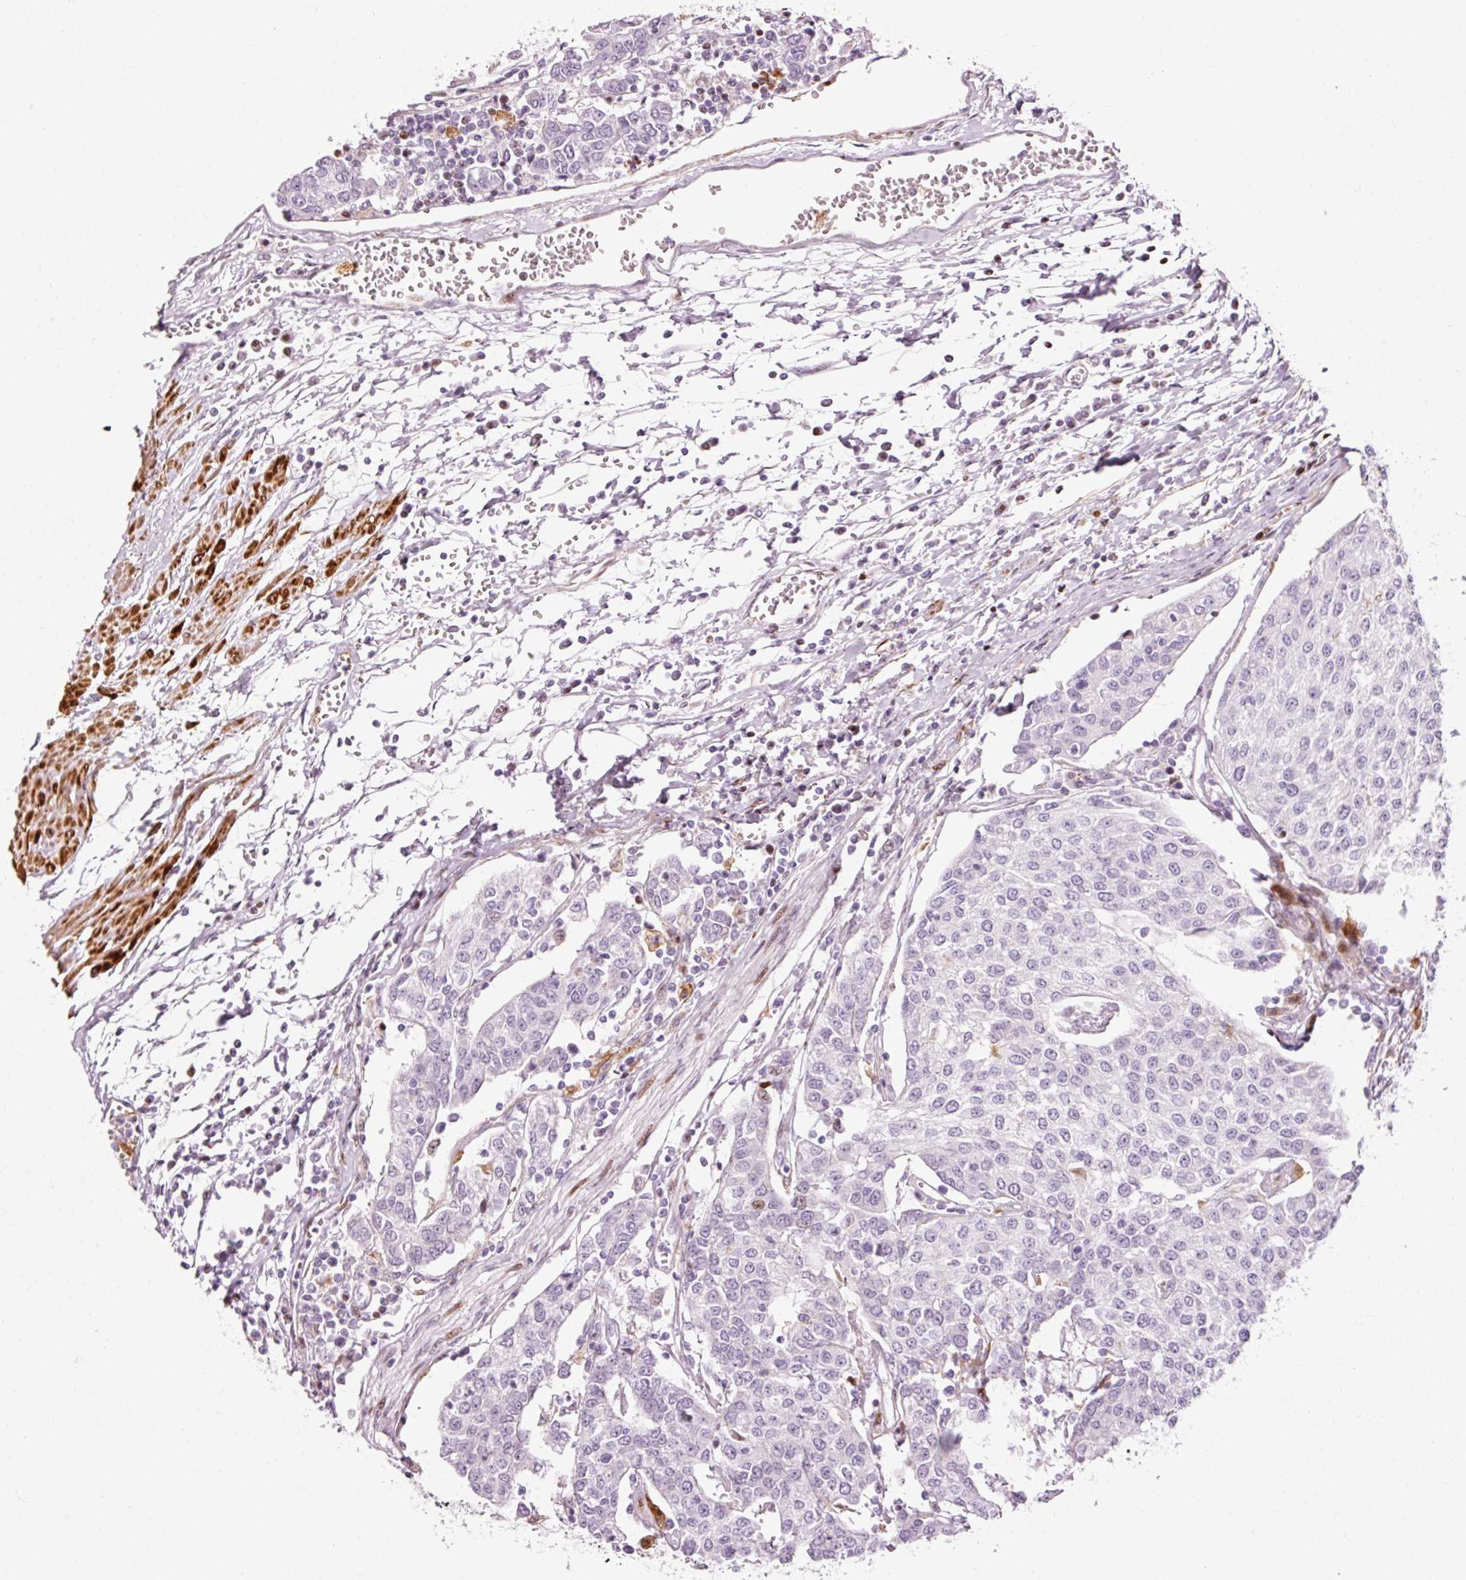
{"staining": {"intensity": "negative", "quantity": "none", "location": "none"}, "tissue": "urothelial cancer", "cell_type": "Tumor cells", "image_type": "cancer", "snomed": [{"axis": "morphology", "description": "Urothelial carcinoma, High grade"}, {"axis": "topography", "description": "Urinary bladder"}], "caption": "Tumor cells show no significant staining in high-grade urothelial carcinoma.", "gene": "ANKRD20A1", "patient": {"sex": "female", "age": 85}}